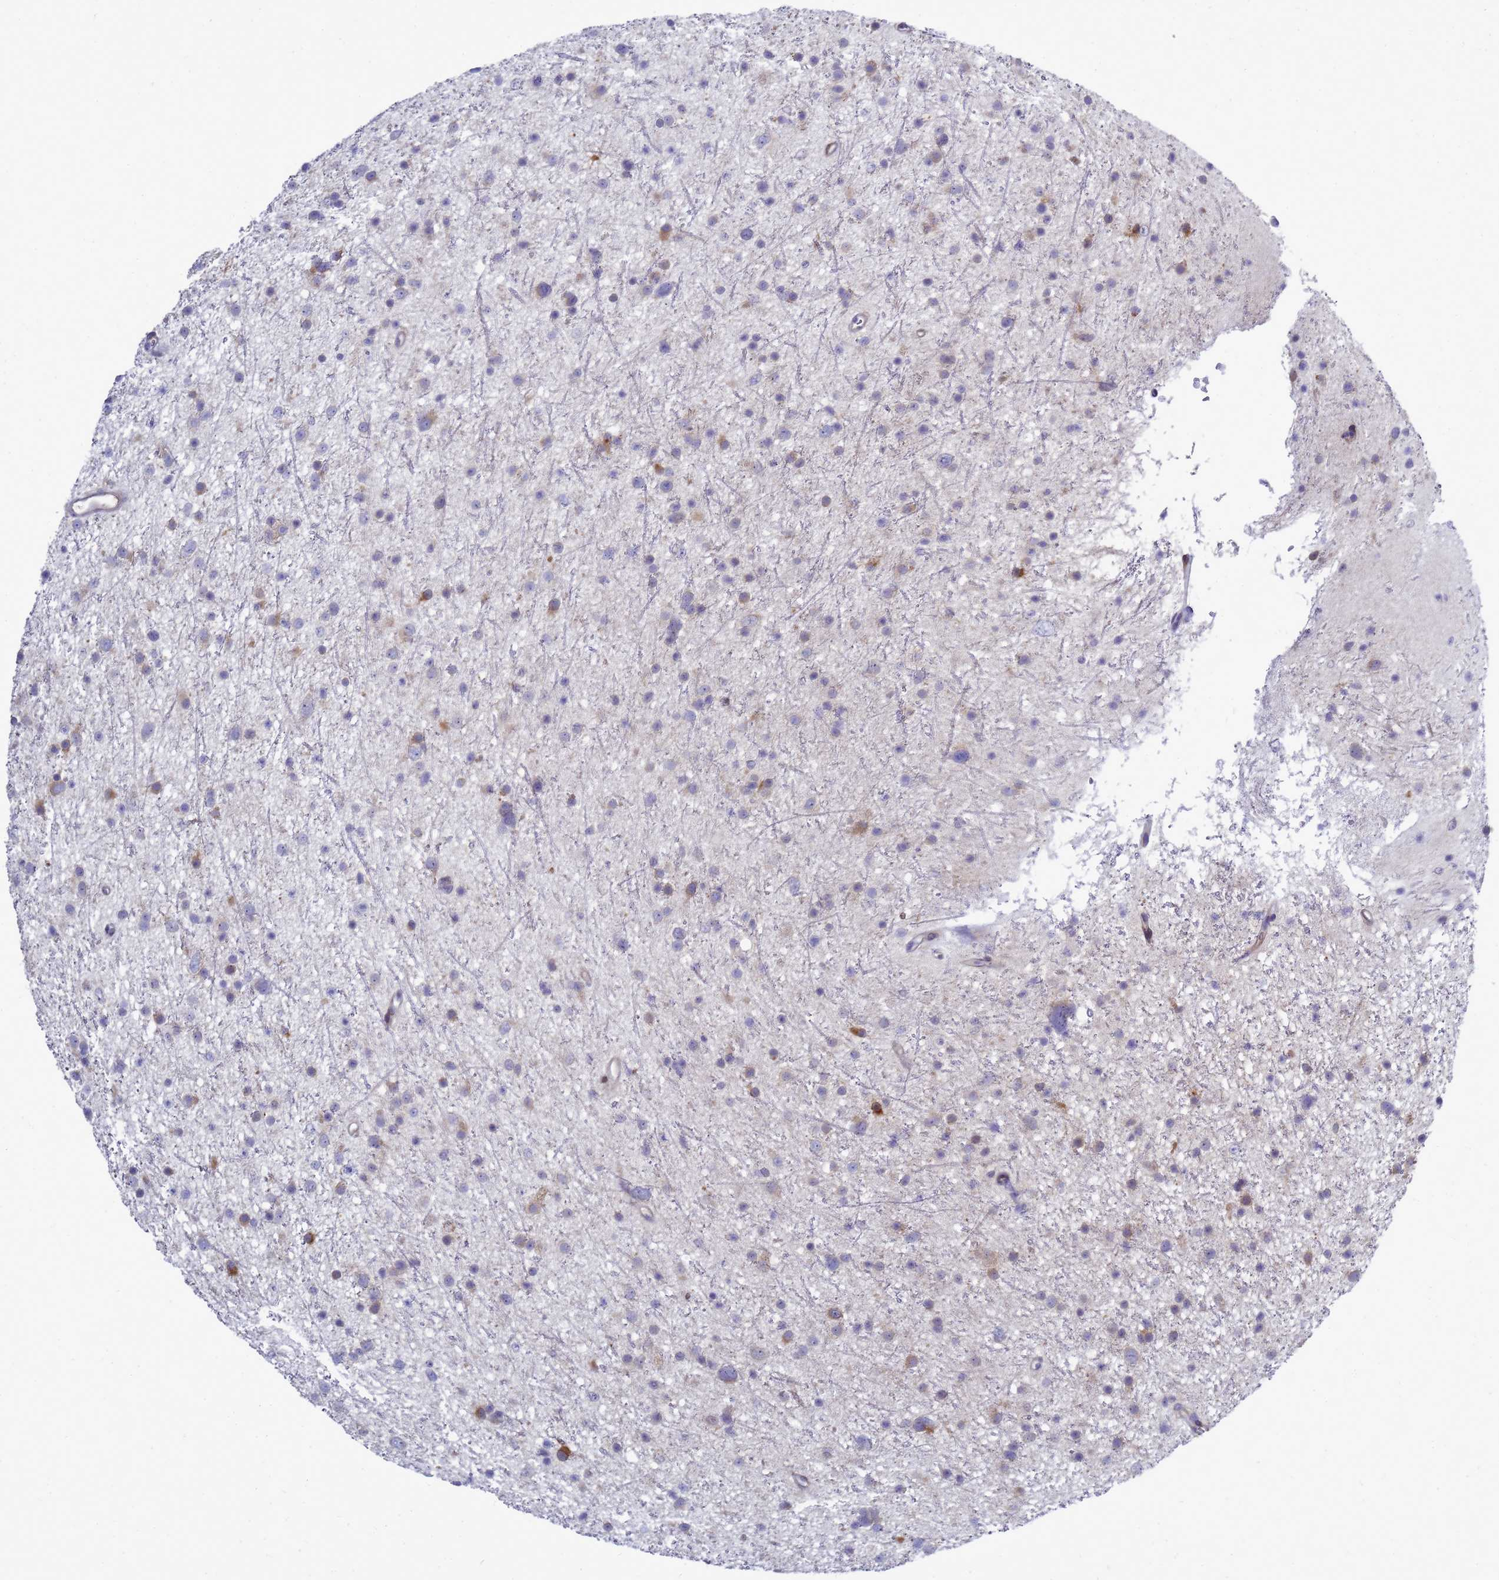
{"staining": {"intensity": "weak", "quantity": "<25%", "location": "cytoplasmic/membranous"}, "tissue": "glioma", "cell_type": "Tumor cells", "image_type": "cancer", "snomed": [{"axis": "morphology", "description": "Glioma, malignant, Low grade"}, {"axis": "topography", "description": "Cerebral cortex"}], "caption": "Immunohistochemical staining of human glioma reveals no significant expression in tumor cells.", "gene": "MON1B", "patient": {"sex": "female", "age": 39}}